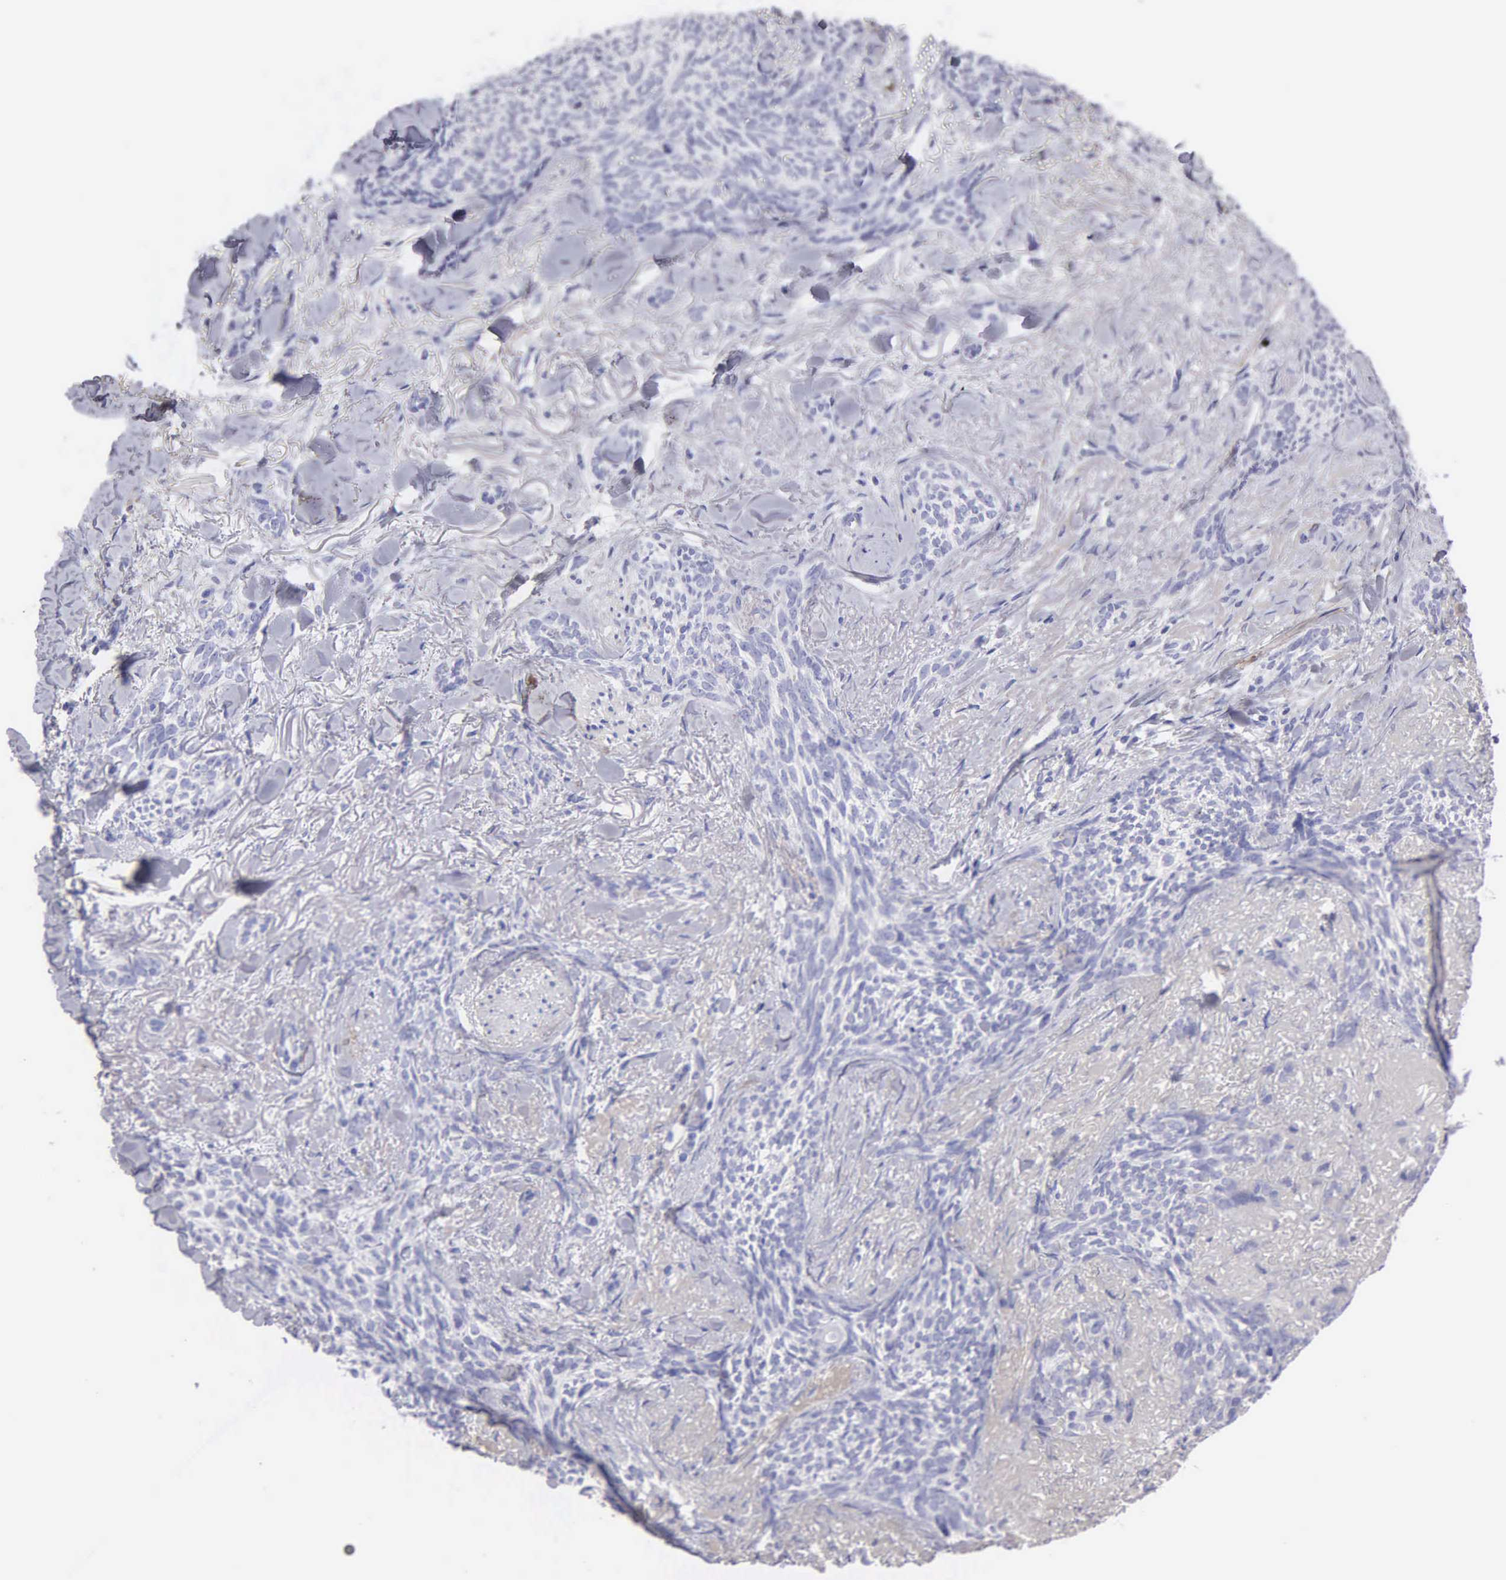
{"staining": {"intensity": "negative", "quantity": "none", "location": "none"}, "tissue": "skin cancer", "cell_type": "Tumor cells", "image_type": "cancer", "snomed": [{"axis": "morphology", "description": "Basal cell carcinoma"}, {"axis": "topography", "description": "Skin"}], "caption": "The IHC image has no significant expression in tumor cells of skin cancer tissue.", "gene": "FBLN5", "patient": {"sex": "female", "age": 81}}